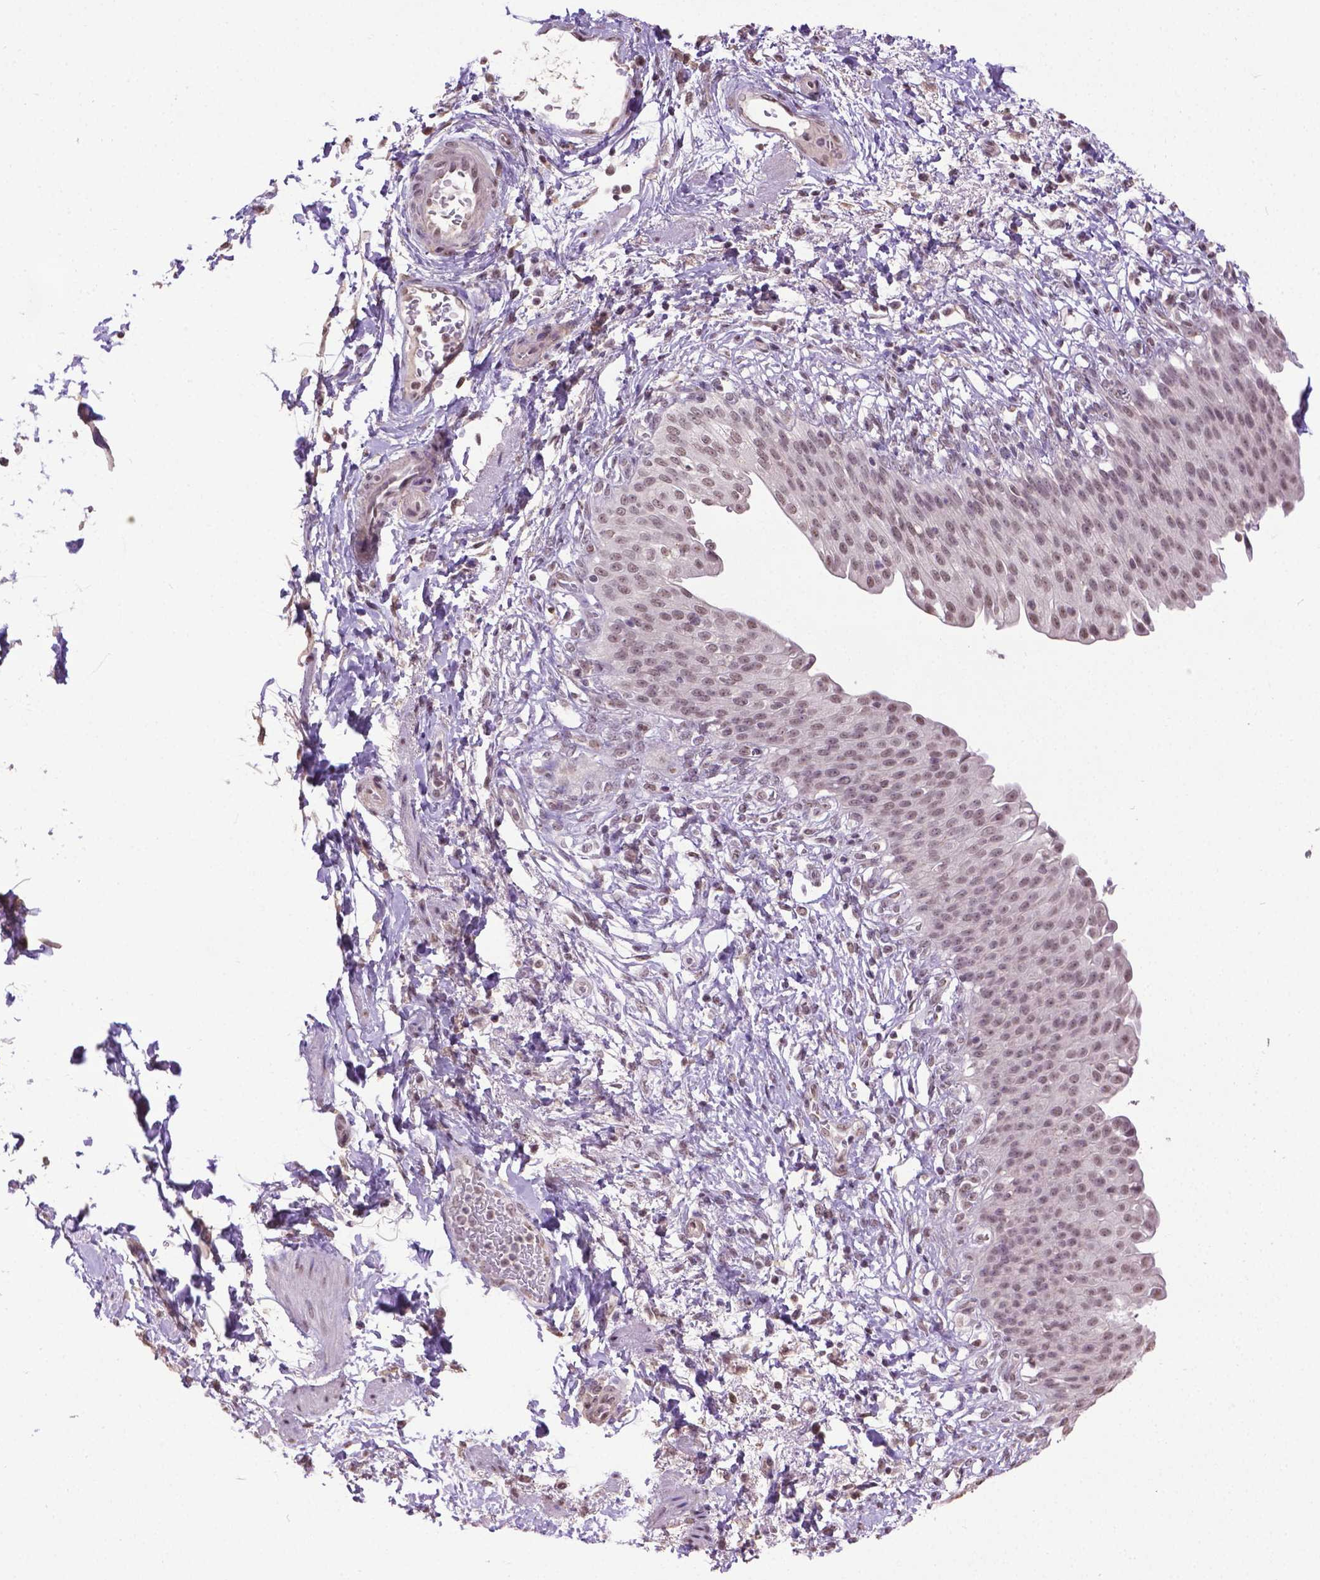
{"staining": {"intensity": "weak", "quantity": "25%-75%", "location": "nuclear"}, "tissue": "urinary bladder", "cell_type": "Urothelial cells", "image_type": "normal", "snomed": [{"axis": "morphology", "description": "Normal tissue, NOS"}, {"axis": "topography", "description": "Urinary bladder"}, {"axis": "topography", "description": "Peripheral nerve tissue"}], "caption": "Protein analysis of unremarkable urinary bladder exhibits weak nuclear expression in about 25%-75% of urothelial cells.", "gene": "CPM", "patient": {"sex": "female", "age": 60}}